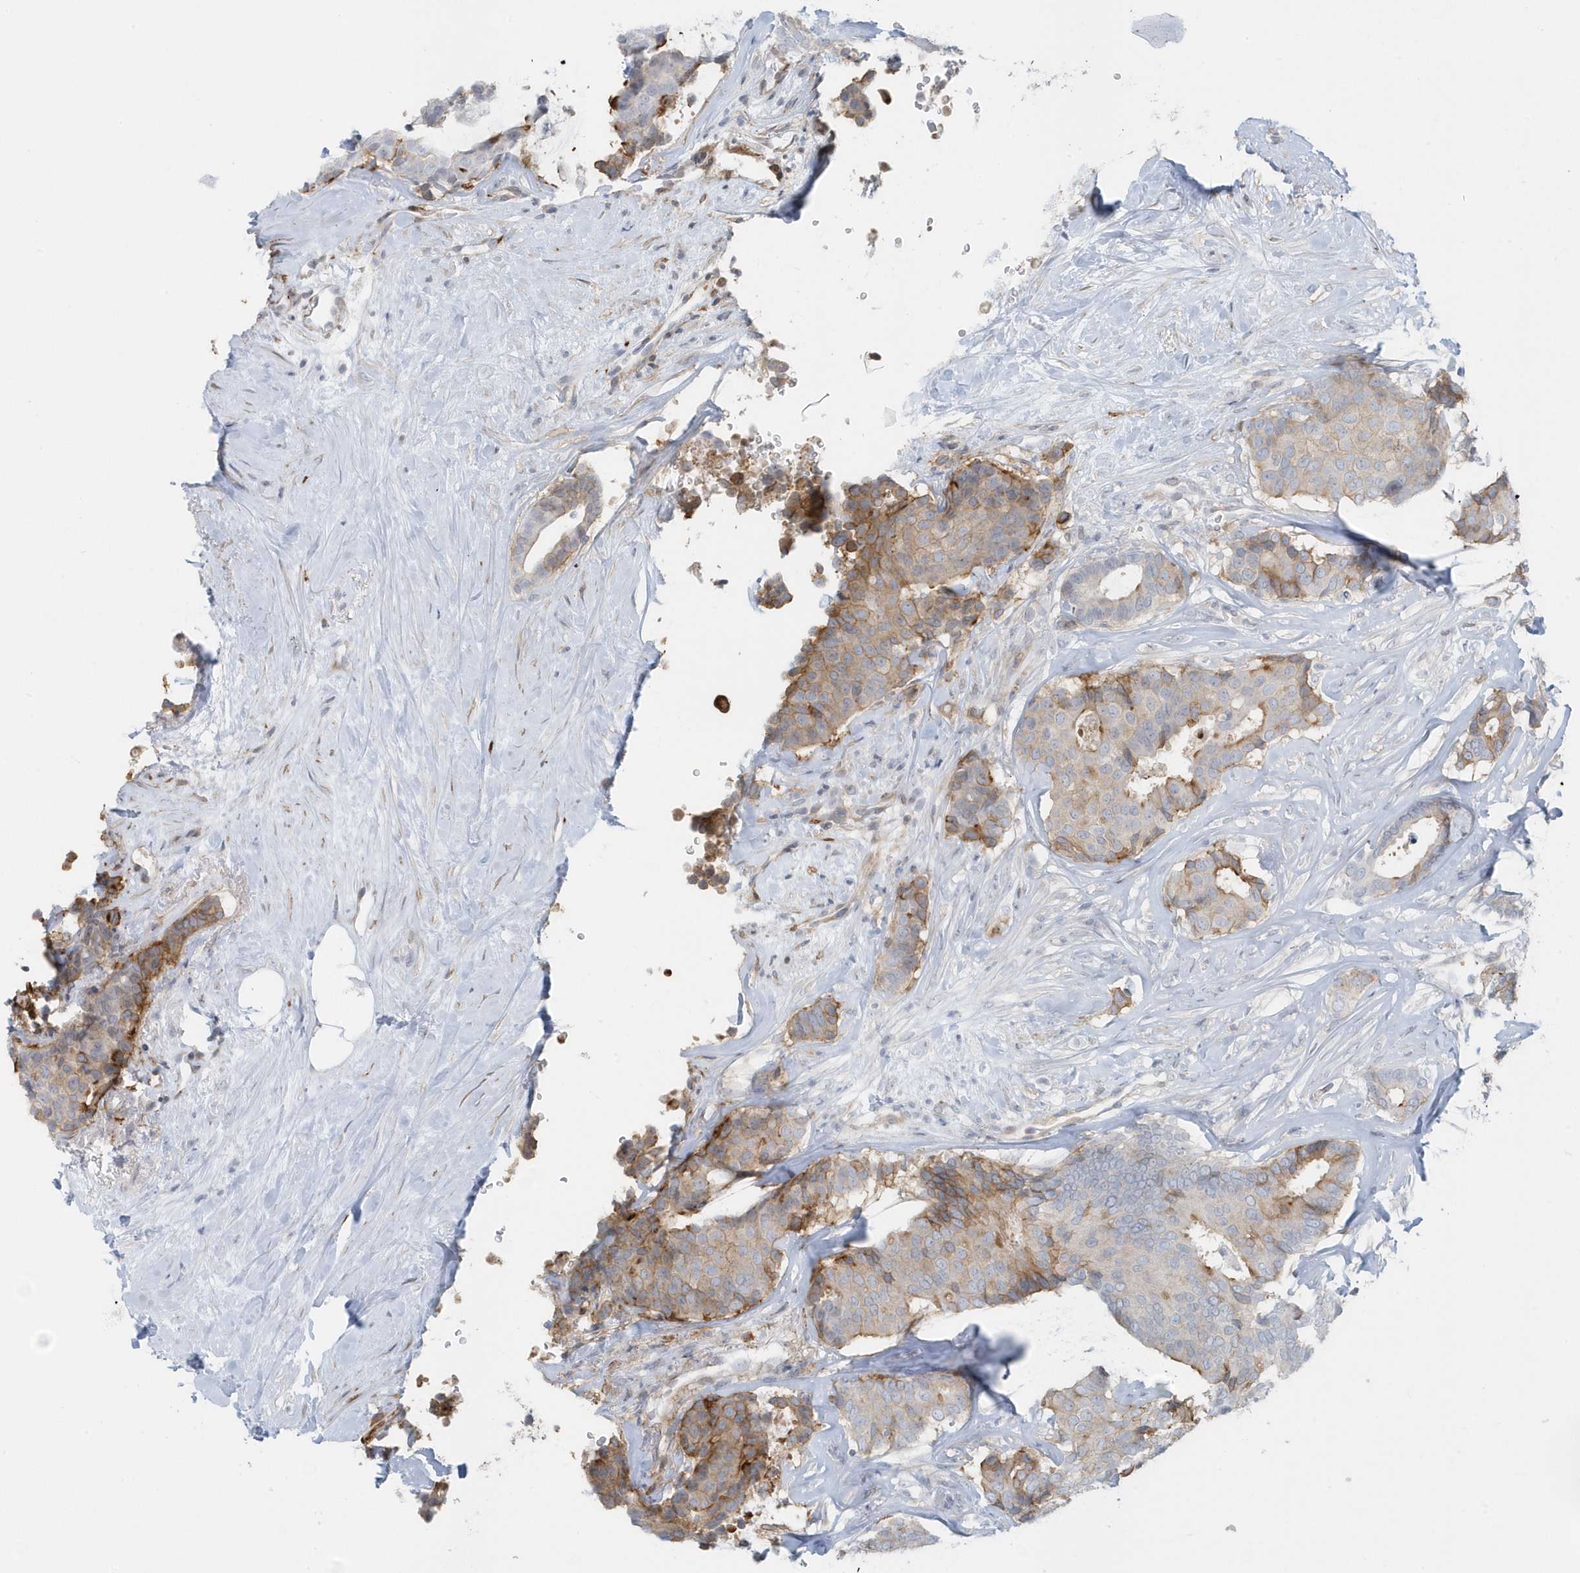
{"staining": {"intensity": "moderate", "quantity": "25%-75%", "location": "cytoplasmic/membranous"}, "tissue": "breast cancer", "cell_type": "Tumor cells", "image_type": "cancer", "snomed": [{"axis": "morphology", "description": "Duct carcinoma"}, {"axis": "topography", "description": "Breast"}], "caption": "Immunohistochemistry photomicrograph of neoplastic tissue: intraductal carcinoma (breast) stained using IHC reveals medium levels of moderate protein expression localized specifically in the cytoplasmic/membranous of tumor cells, appearing as a cytoplasmic/membranous brown color.", "gene": "CACNB2", "patient": {"sex": "female", "age": 75}}